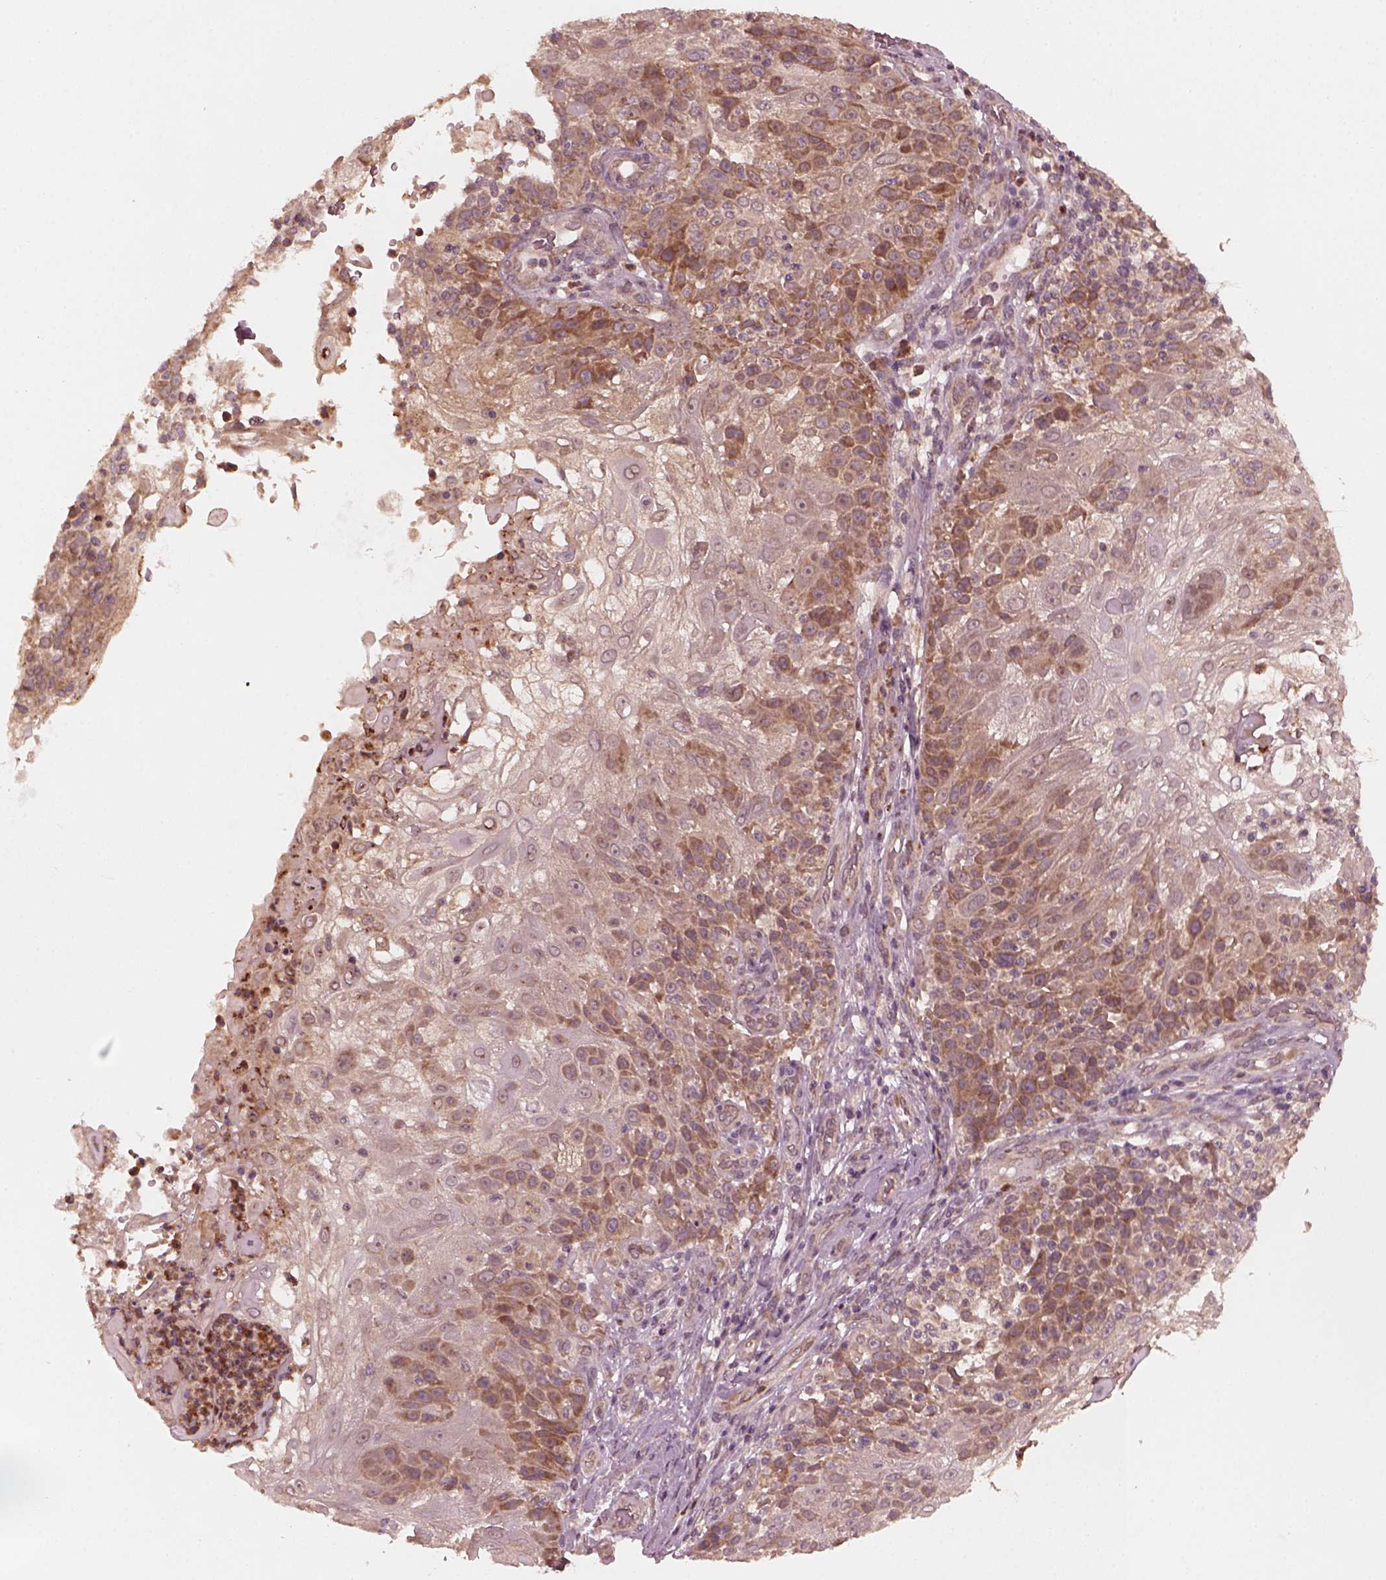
{"staining": {"intensity": "moderate", "quantity": "<25%", "location": "cytoplasmic/membranous"}, "tissue": "skin cancer", "cell_type": "Tumor cells", "image_type": "cancer", "snomed": [{"axis": "morphology", "description": "Normal tissue, NOS"}, {"axis": "morphology", "description": "Squamous cell carcinoma, NOS"}, {"axis": "topography", "description": "Skin"}], "caption": "A micrograph showing moderate cytoplasmic/membranous staining in about <25% of tumor cells in skin cancer, as visualized by brown immunohistochemical staining.", "gene": "FAF2", "patient": {"sex": "female", "age": 83}}